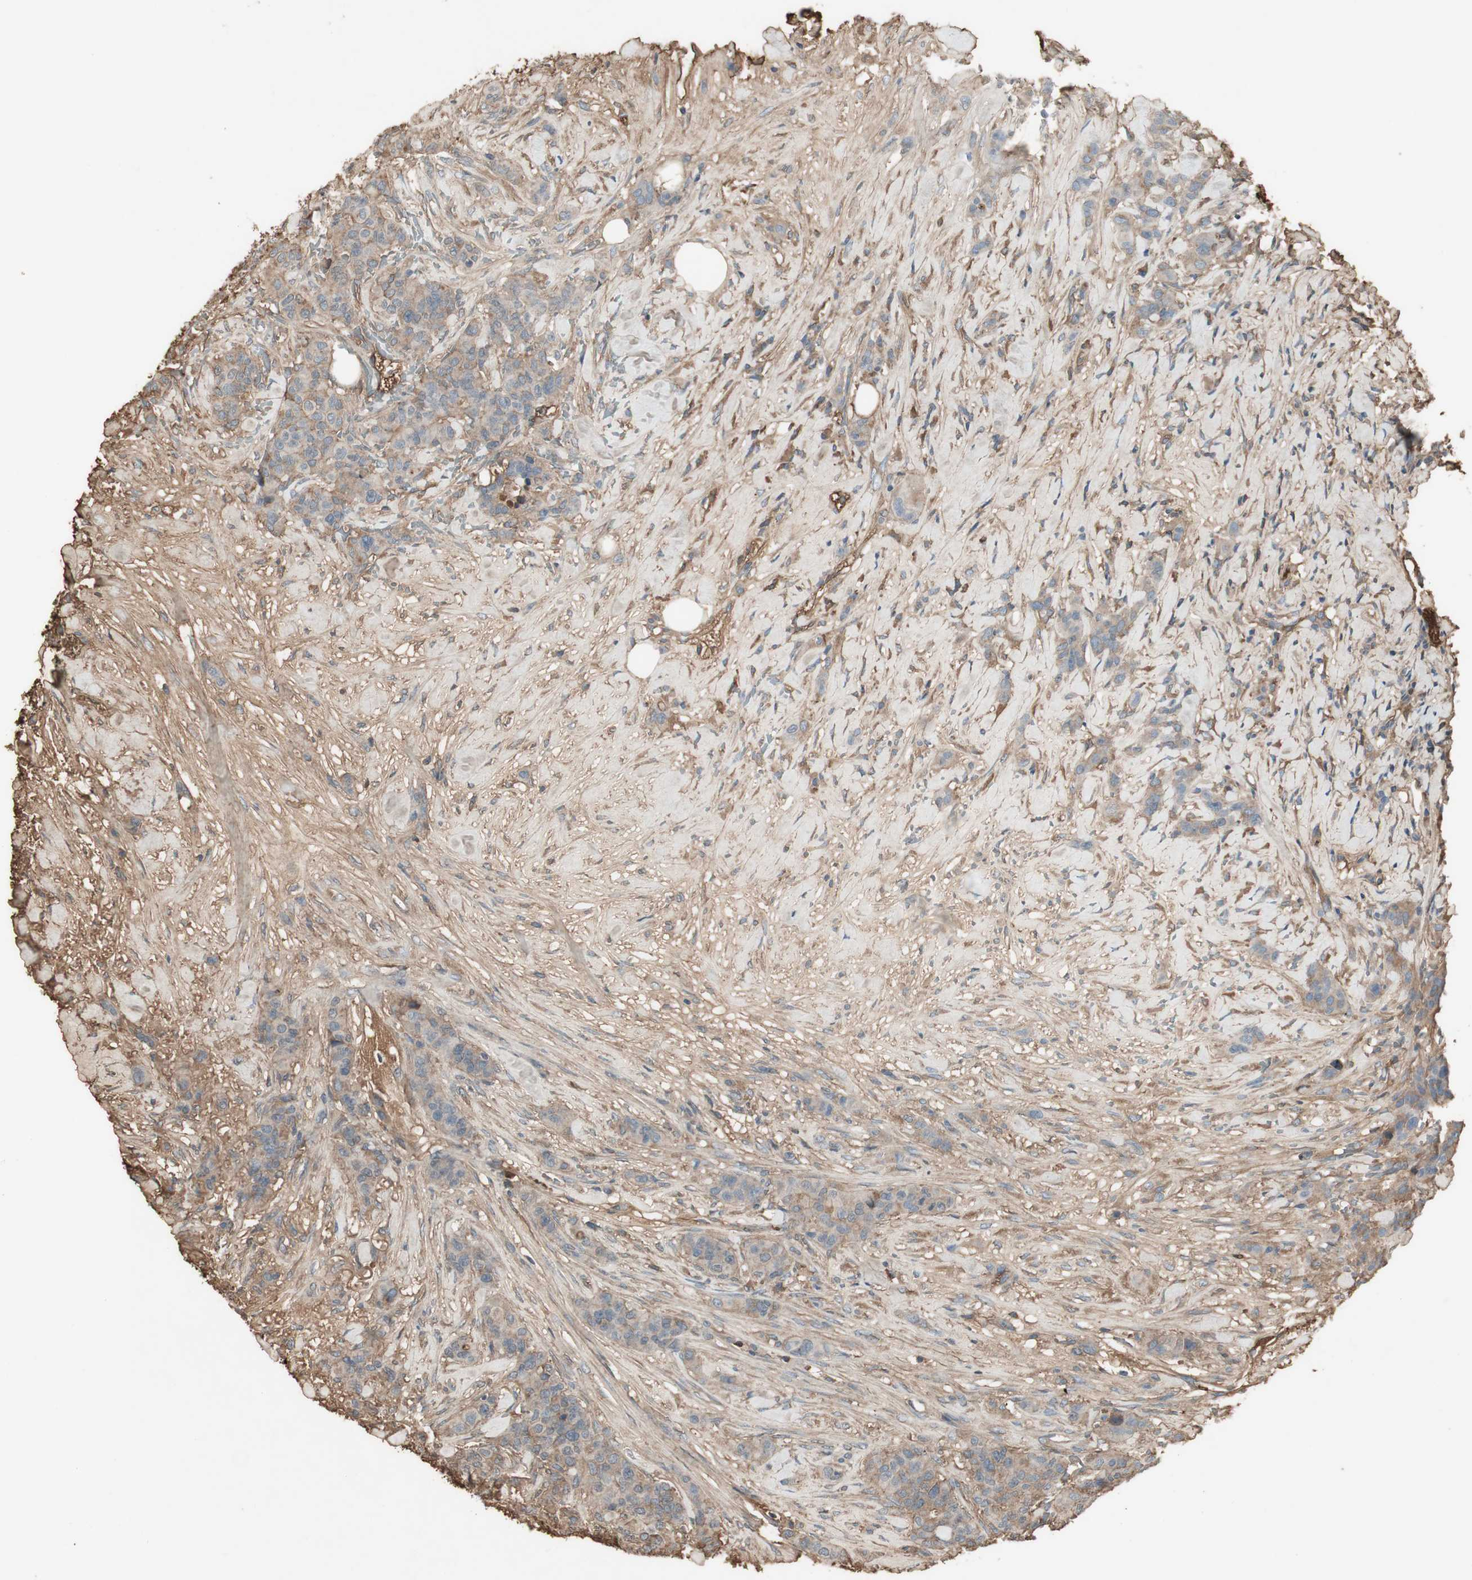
{"staining": {"intensity": "weak", "quantity": ">75%", "location": "cytoplasmic/membranous"}, "tissue": "breast cancer", "cell_type": "Tumor cells", "image_type": "cancer", "snomed": [{"axis": "morphology", "description": "Duct carcinoma"}, {"axis": "topography", "description": "Breast"}], "caption": "Human infiltrating ductal carcinoma (breast) stained for a protein (brown) shows weak cytoplasmic/membranous positive staining in about >75% of tumor cells.", "gene": "MMP14", "patient": {"sex": "female", "age": 40}}